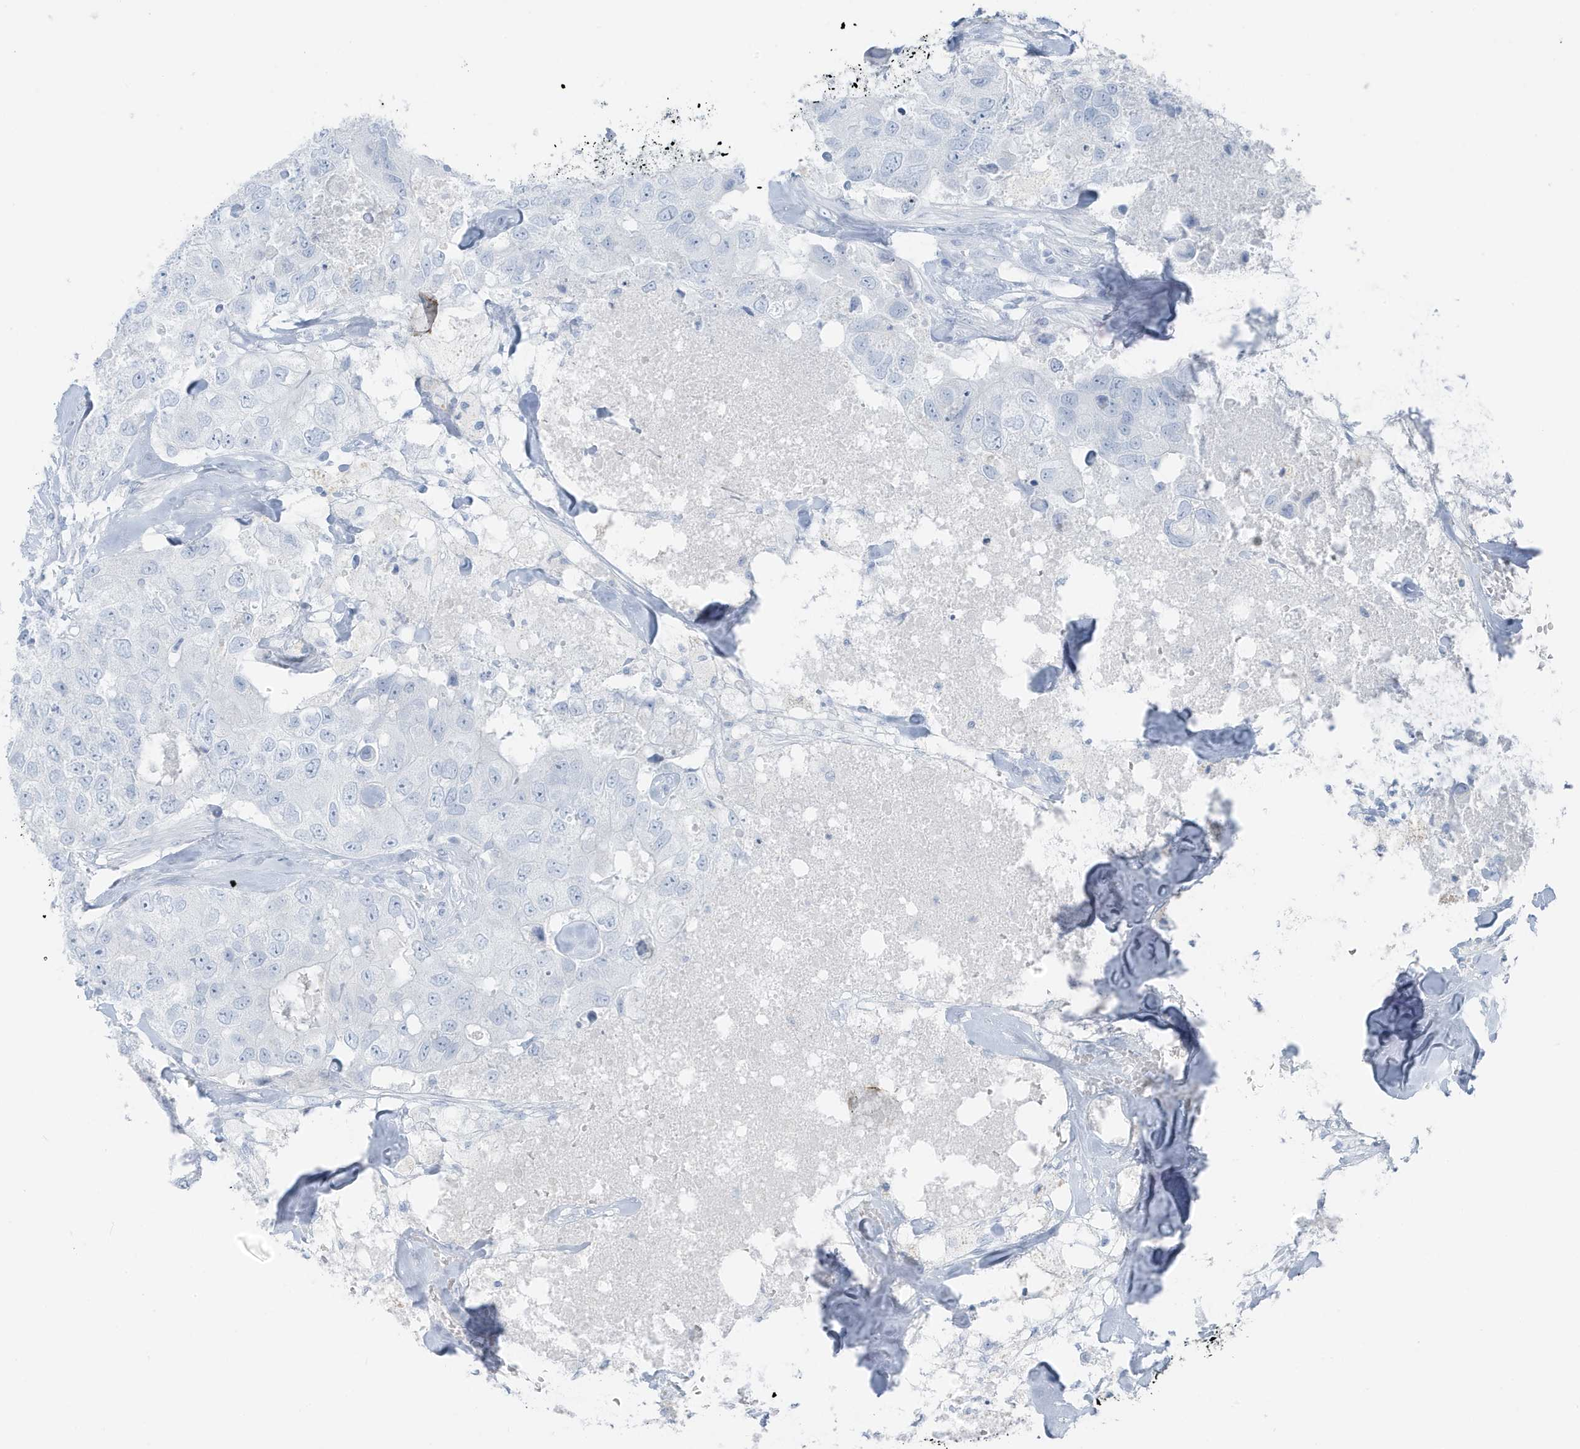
{"staining": {"intensity": "negative", "quantity": "none", "location": "none"}, "tissue": "breast cancer", "cell_type": "Tumor cells", "image_type": "cancer", "snomed": [{"axis": "morphology", "description": "Duct carcinoma"}, {"axis": "topography", "description": "Breast"}], "caption": "Tumor cells show no significant protein expression in breast infiltrating ductal carcinoma.", "gene": "ZFP64", "patient": {"sex": "female", "age": 62}}